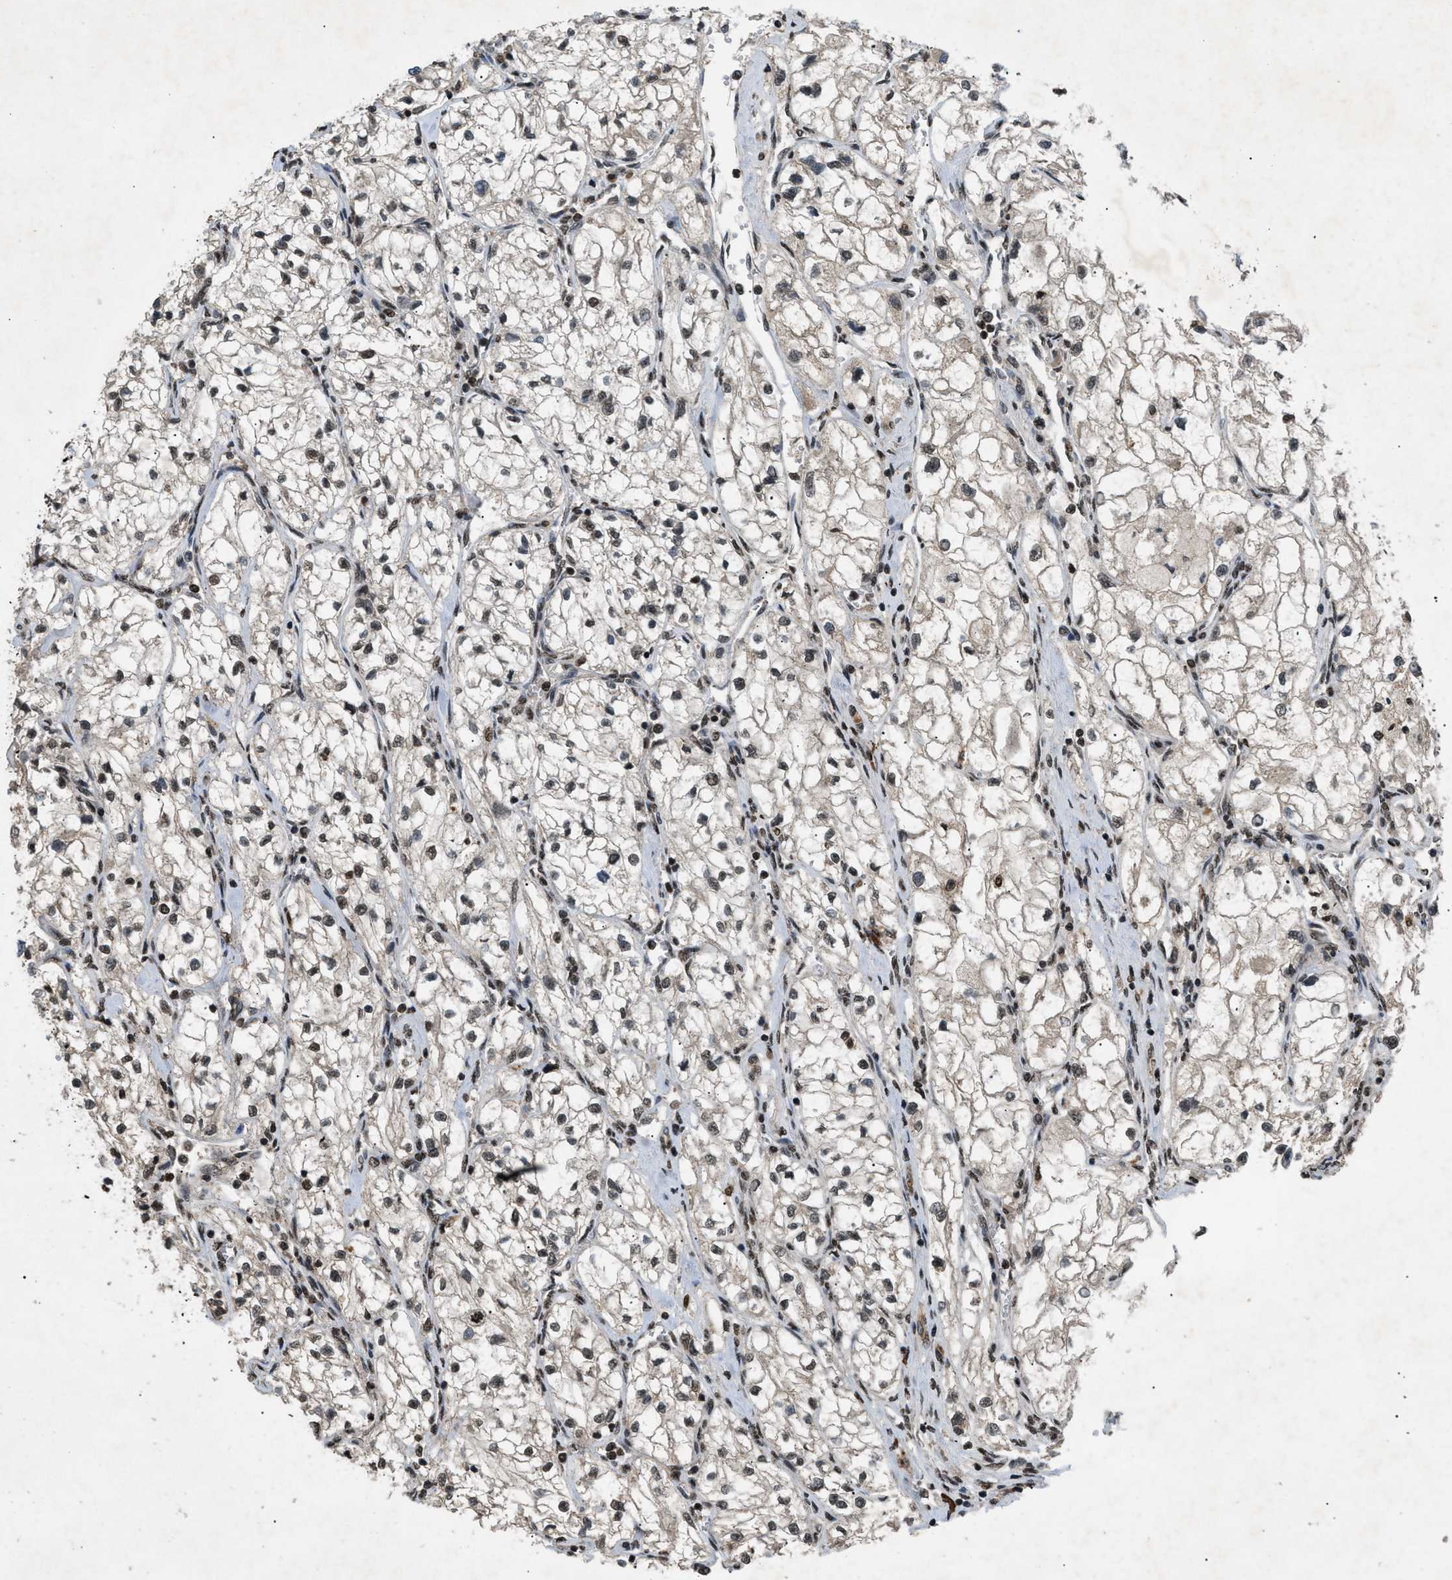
{"staining": {"intensity": "moderate", "quantity": ">75%", "location": "nuclear"}, "tissue": "renal cancer", "cell_type": "Tumor cells", "image_type": "cancer", "snomed": [{"axis": "morphology", "description": "Adenocarcinoma, NOS"}, {"axis": "topography", "description": "Kidney"}], "caption": "Protein staining by immunohistochemistry shows moderate nuclear staining in about >75% of tumor cells in adenocarcinoma (renal).", "gene": "RBM5", "patient": {"sex": "female", "age": 70}}